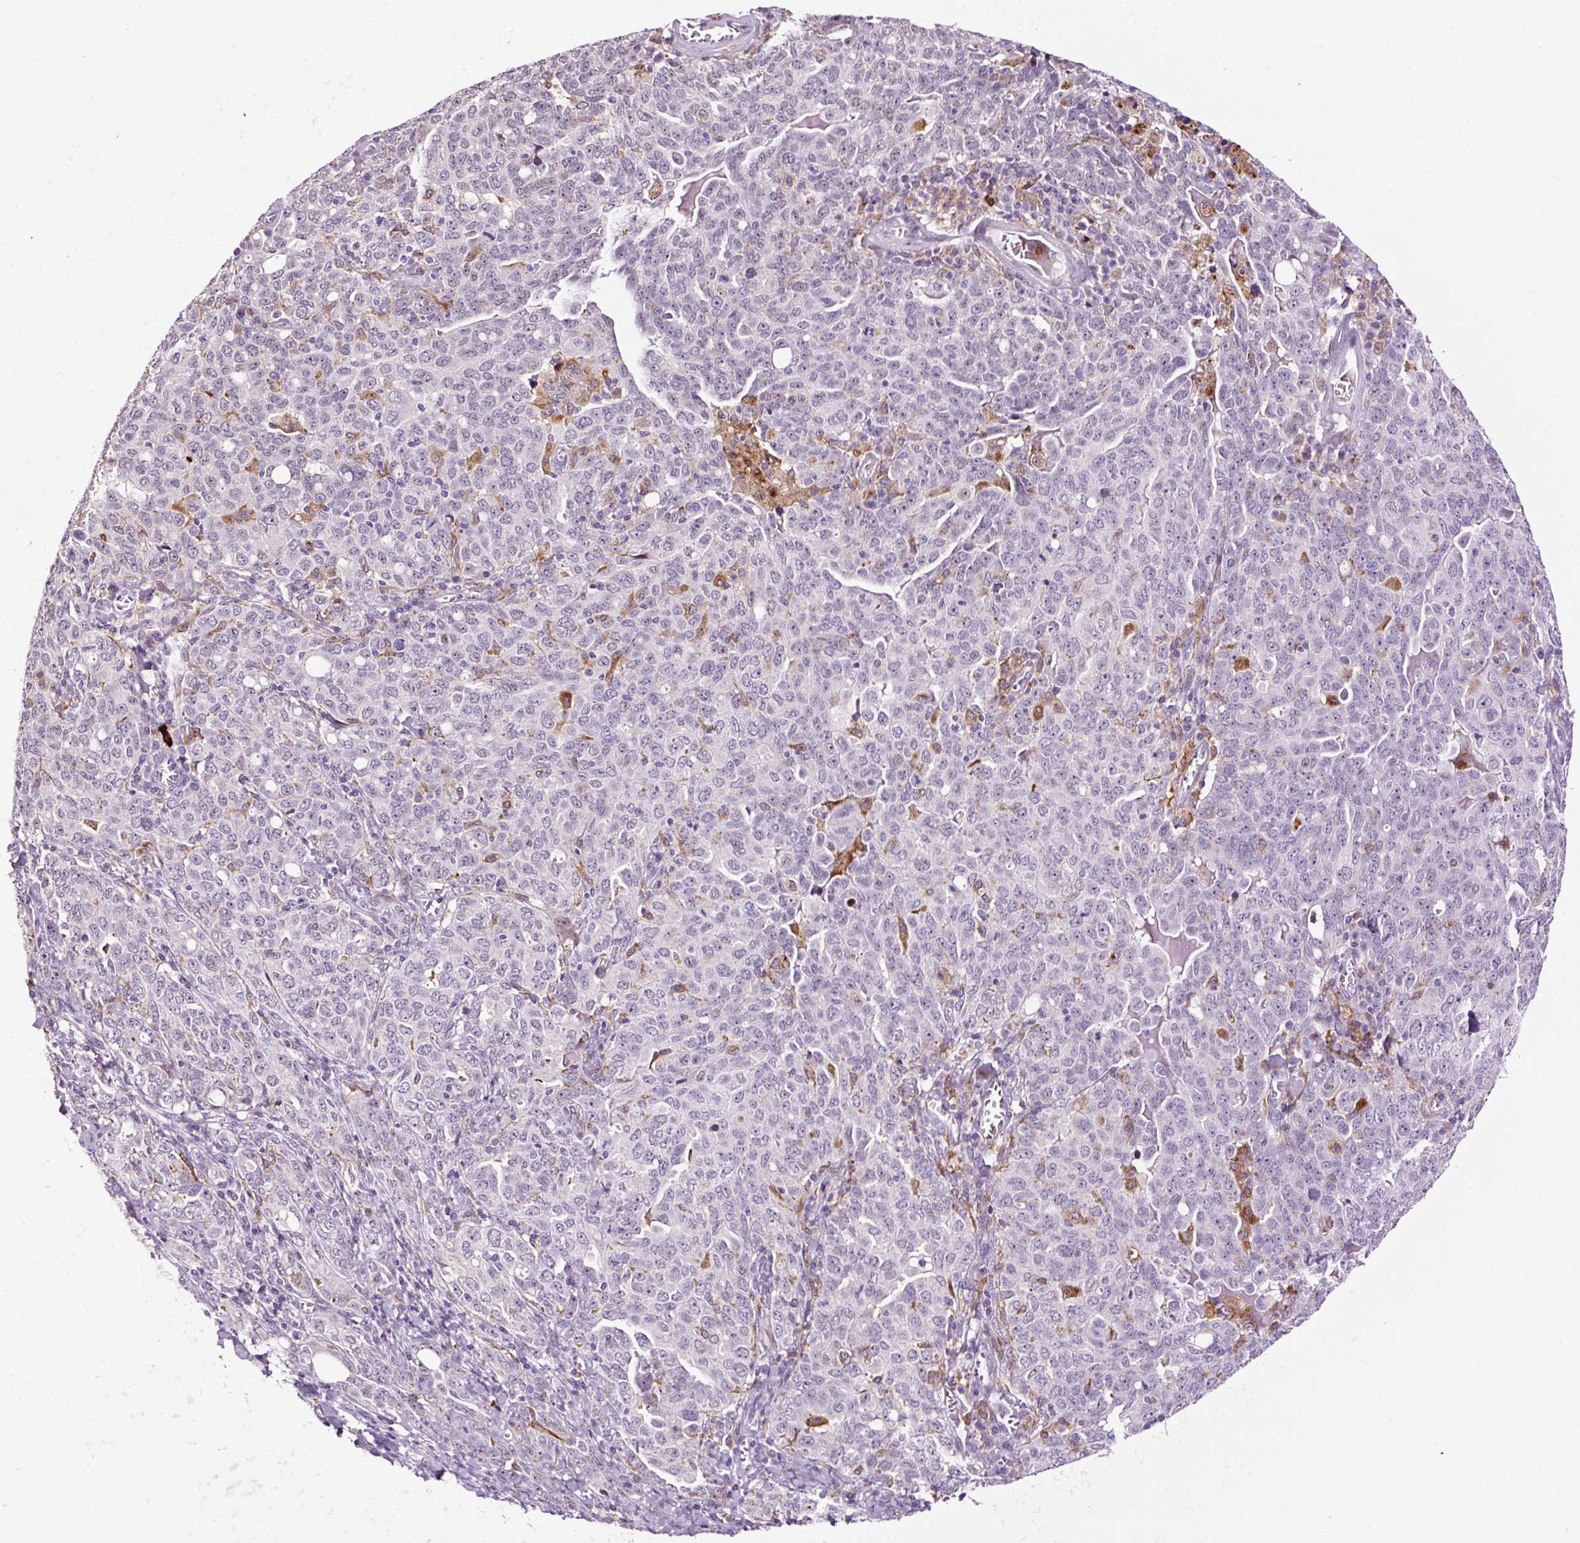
{"staining": {"intensity": "negative", "quantity": "none", "location": "none"}, "tissue": "ovarian cancer", "cell_type": "Tumor cells", "image_type": "cancer", "snomed": [{"axis": "morphology", "description": "Carcinoma, endometroid"}, {"axis": "topography", "description": "Ovary"}], "caption": "This is an immunohistochemistry micrograph of ovarian cancer (endometroid carcinoma). There is no expression in tumor cells.", "gene": "LY86", "patient": {"sex": "female", "age": 62}}